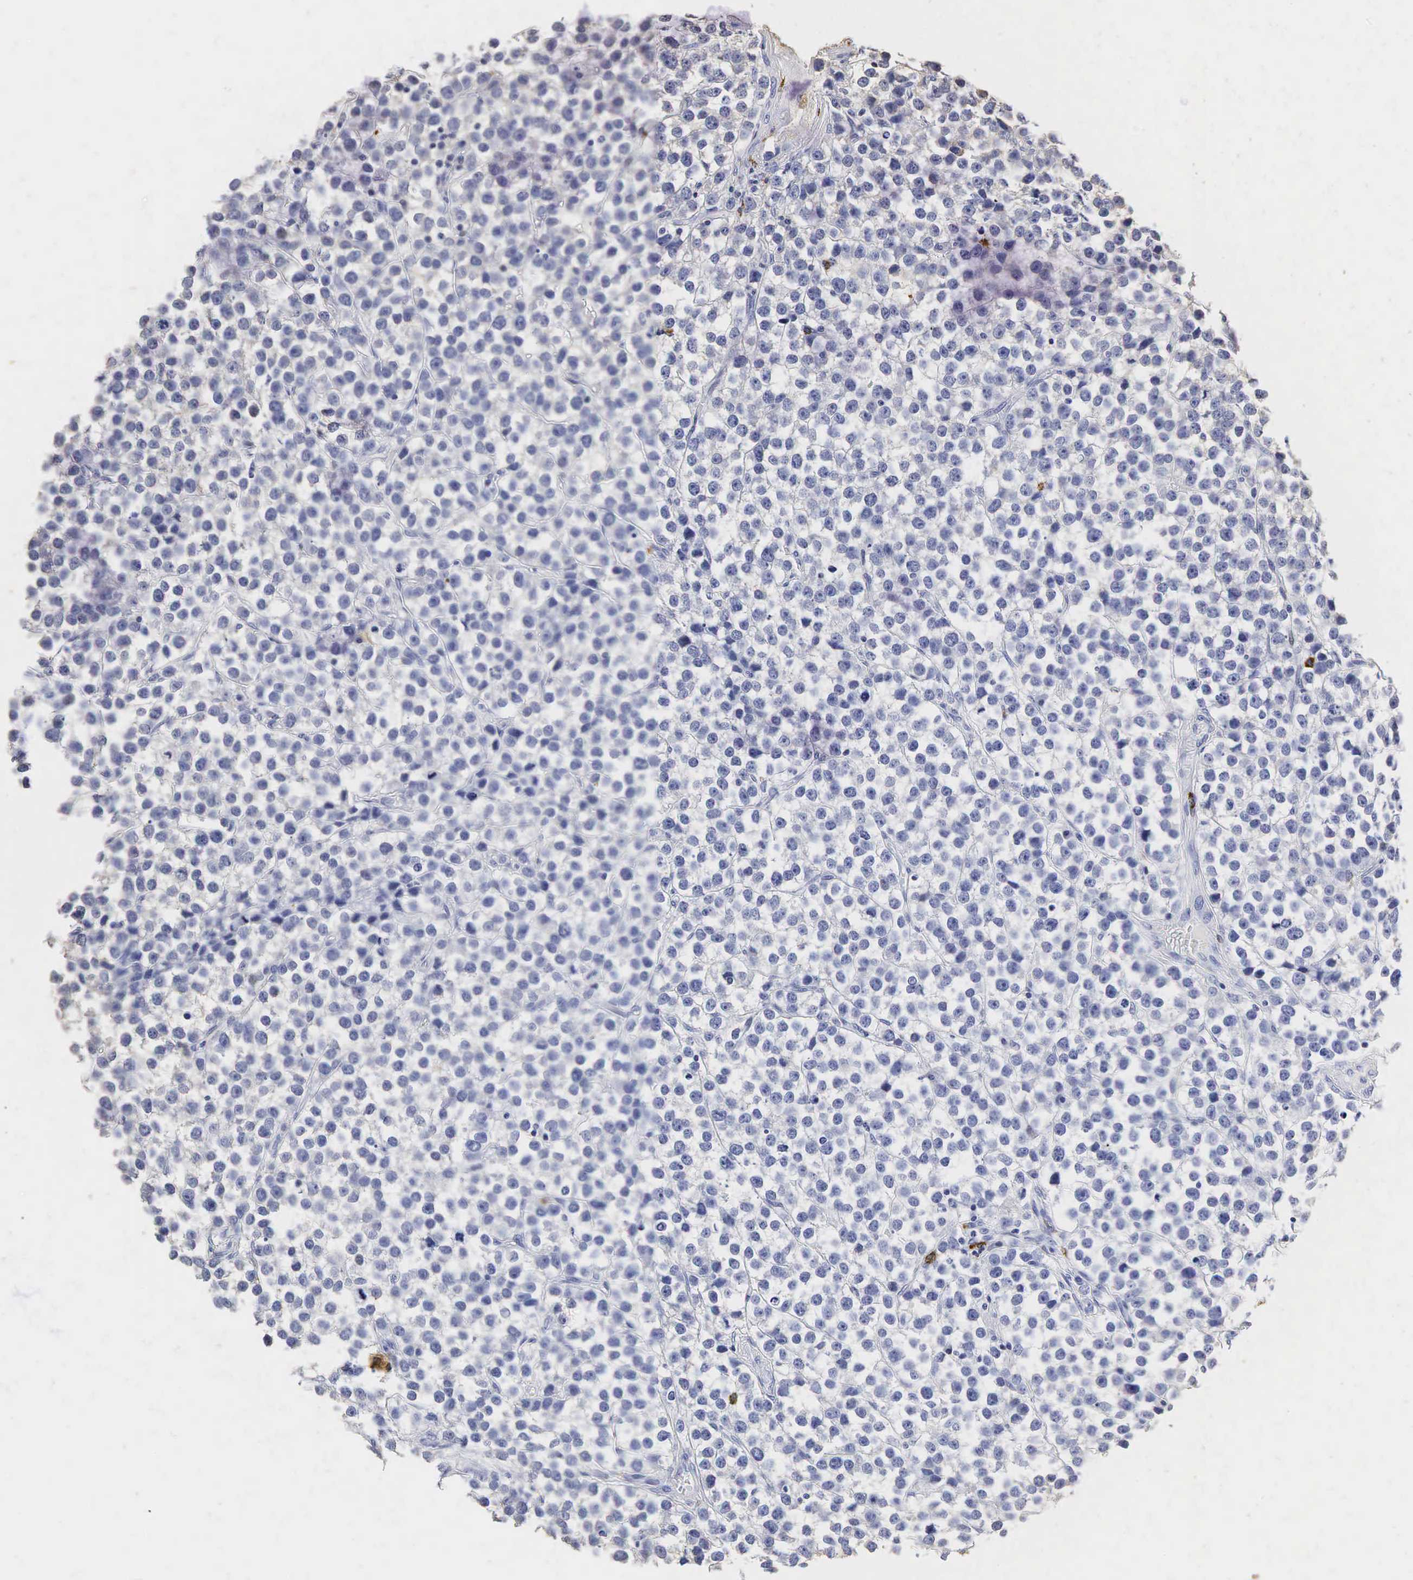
{"staining": {"intensity": "negative", "quantity": "none", "location": "none"}, "tissue": "testis cancer", "cell_type": "Tumor cells", "image_type": "cancer", "snomed": [{"axis": "morphology", "description": "Seminoma, NOS"}, {"axis": "topography", "description": "Testis"}], "caption": "Immunohistochemistry of testis cancer (seminoma) displays no expression in tumor cells.", "gene": "LYZ", "patient": {"sex": "male", "age": 25}}